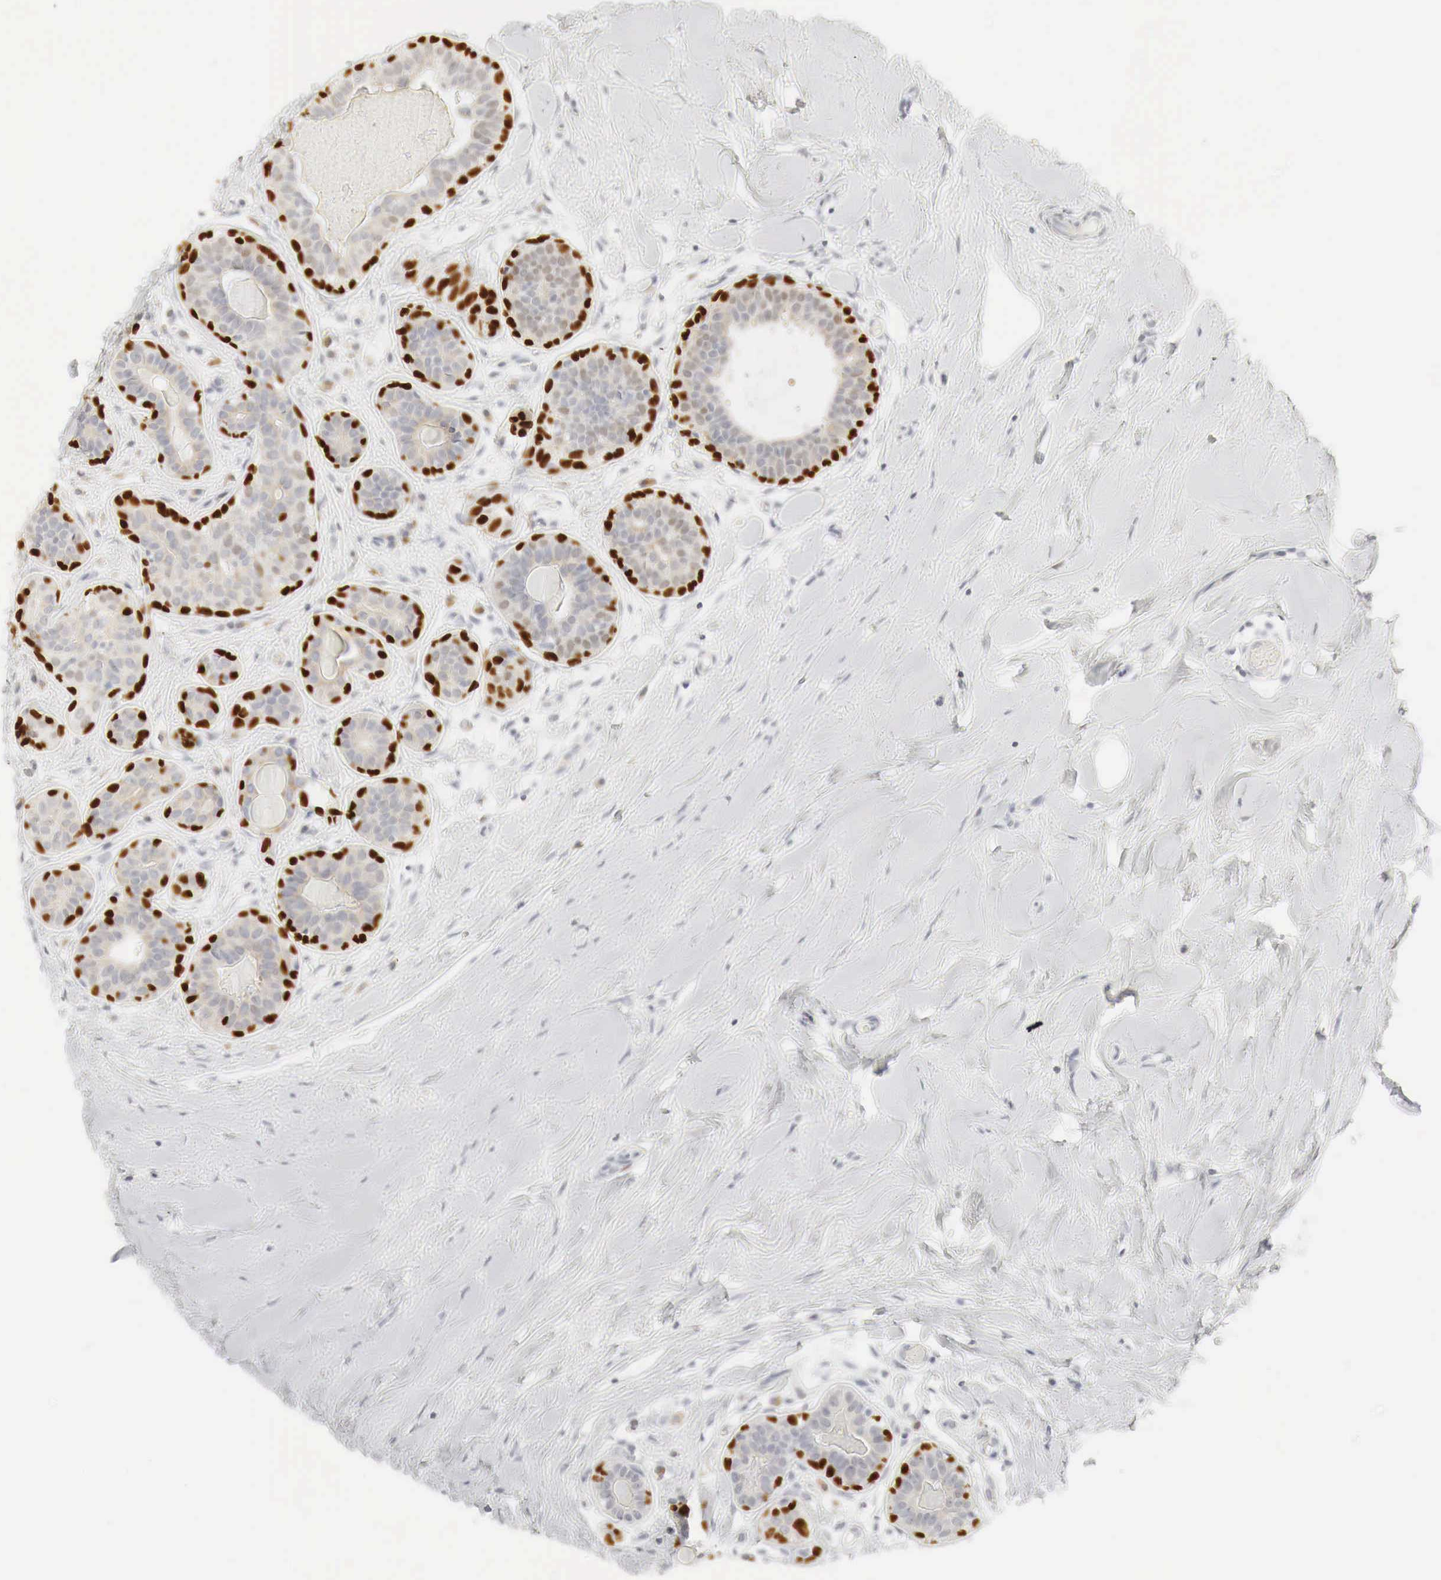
{"staining": {"intensity": "negative", "quantity": "none", "location": "none"}, "tissue": "breast", "cell_type": "Glandular cells", "image_type": "normal", "snomed": [{"axis": "morphology", "description": "Normal tissue, NOS"}, {"axis": "topography", "description": "Breast"}], "caption": "Glandular cells show no significant positivity in benign breast.", "gene": "TP63", "patient": {"sex": "female", "age": 44}}